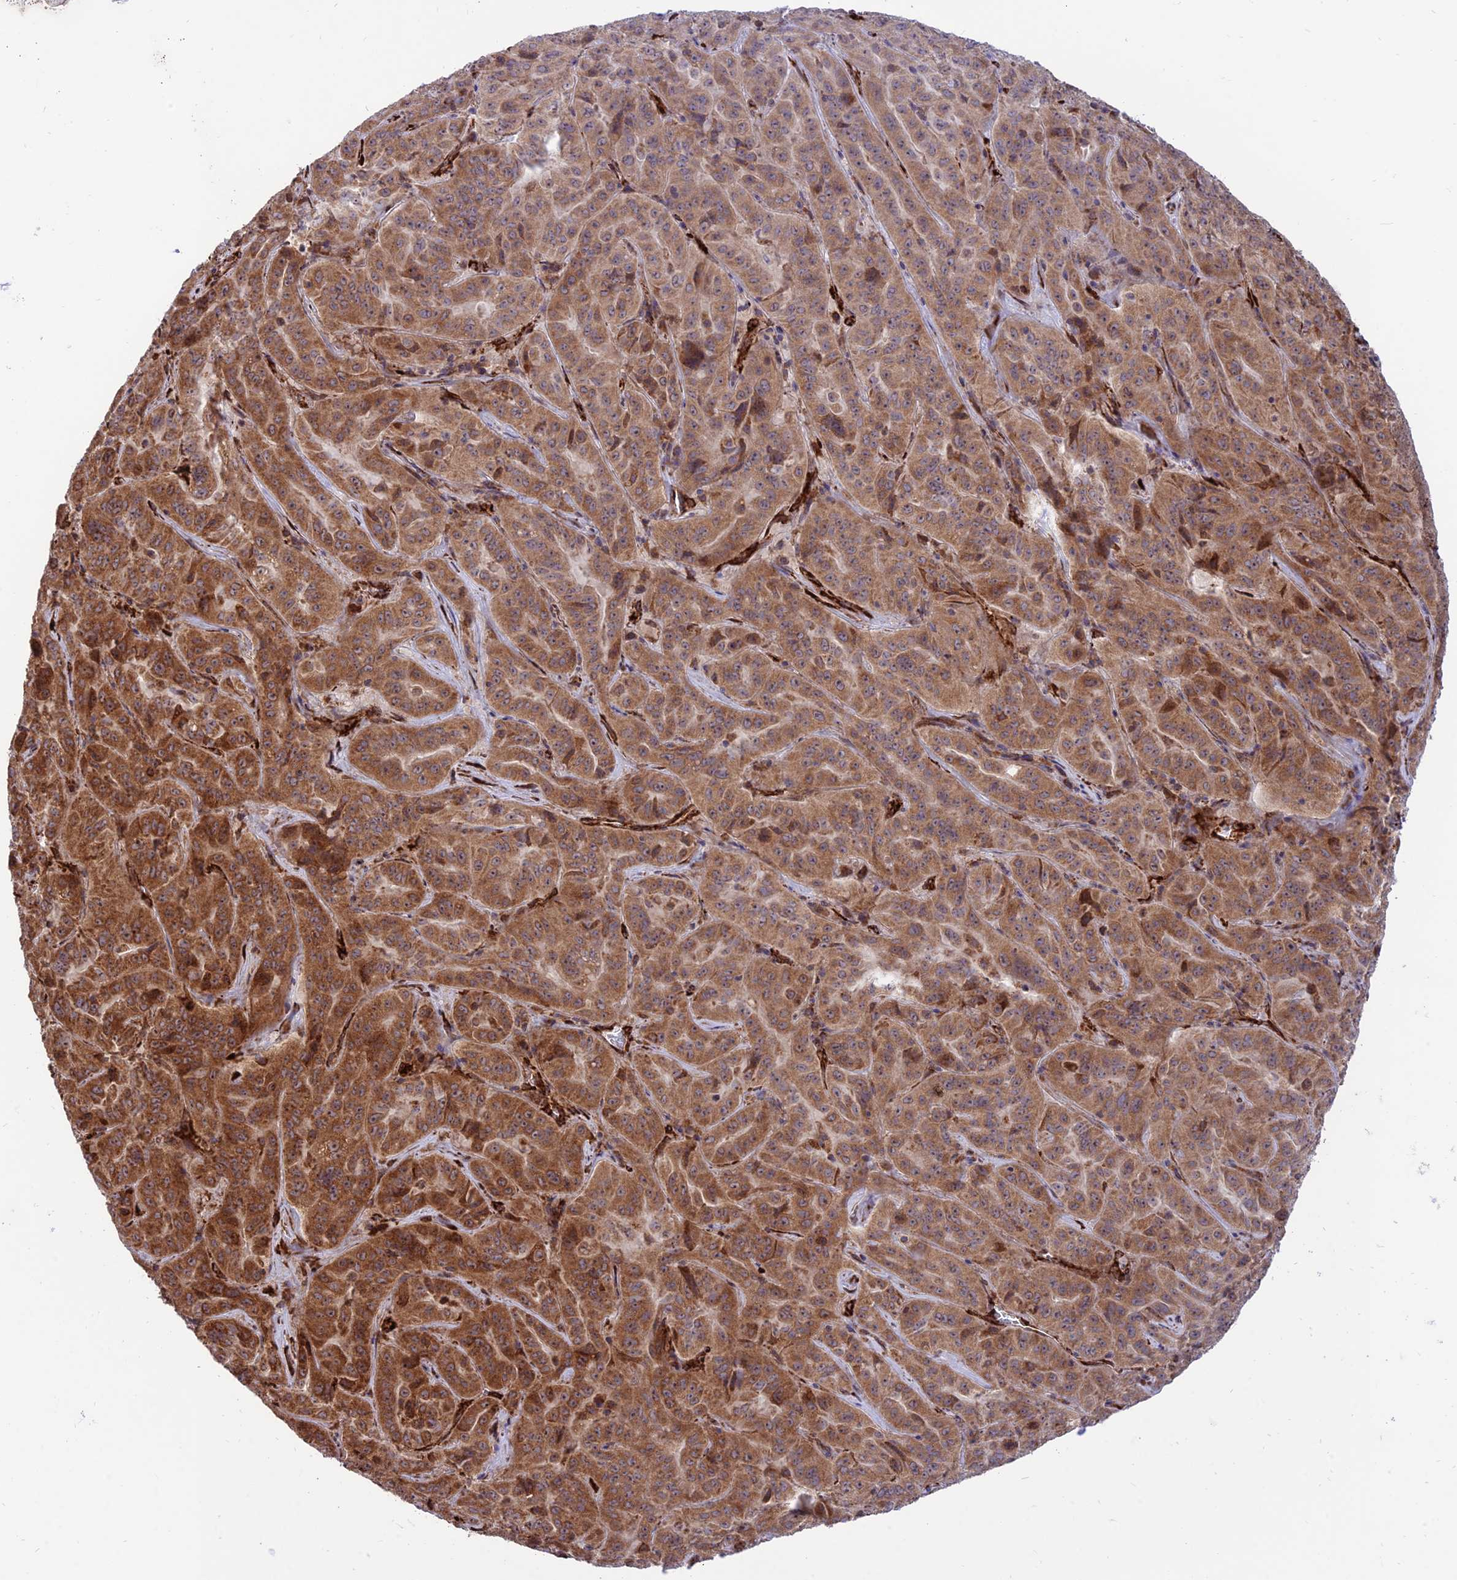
{"staining": {"intensity": "strong", "quantity": ">75%", "location": "cytoplasmic/membranous,nuclear"}, "tissue": "pancreatic cancer", "cell_type": "Tumor cells", "image_type": "cancer", "snomed": [{"axis": "morphology", "description": "Adenocarcinoma, NOS"}, {"axis": "topography", "description": "Pancreas"}], "caption": "Immunohistochemistry of human pancreatic adenocarcinoma shows high levels of strong cytoplasmic/membranous and nuclear expression in about >75% of tumor cells. The staining was performed using DAB (3,3'-diaminobenzidine) to visualize the protein expression in brown, while the nuclei were stained in blue with hematoxylin (Magnification: 20x).", "gene": "CRTAP", "patient": {"sex": "male", "age": 63}}